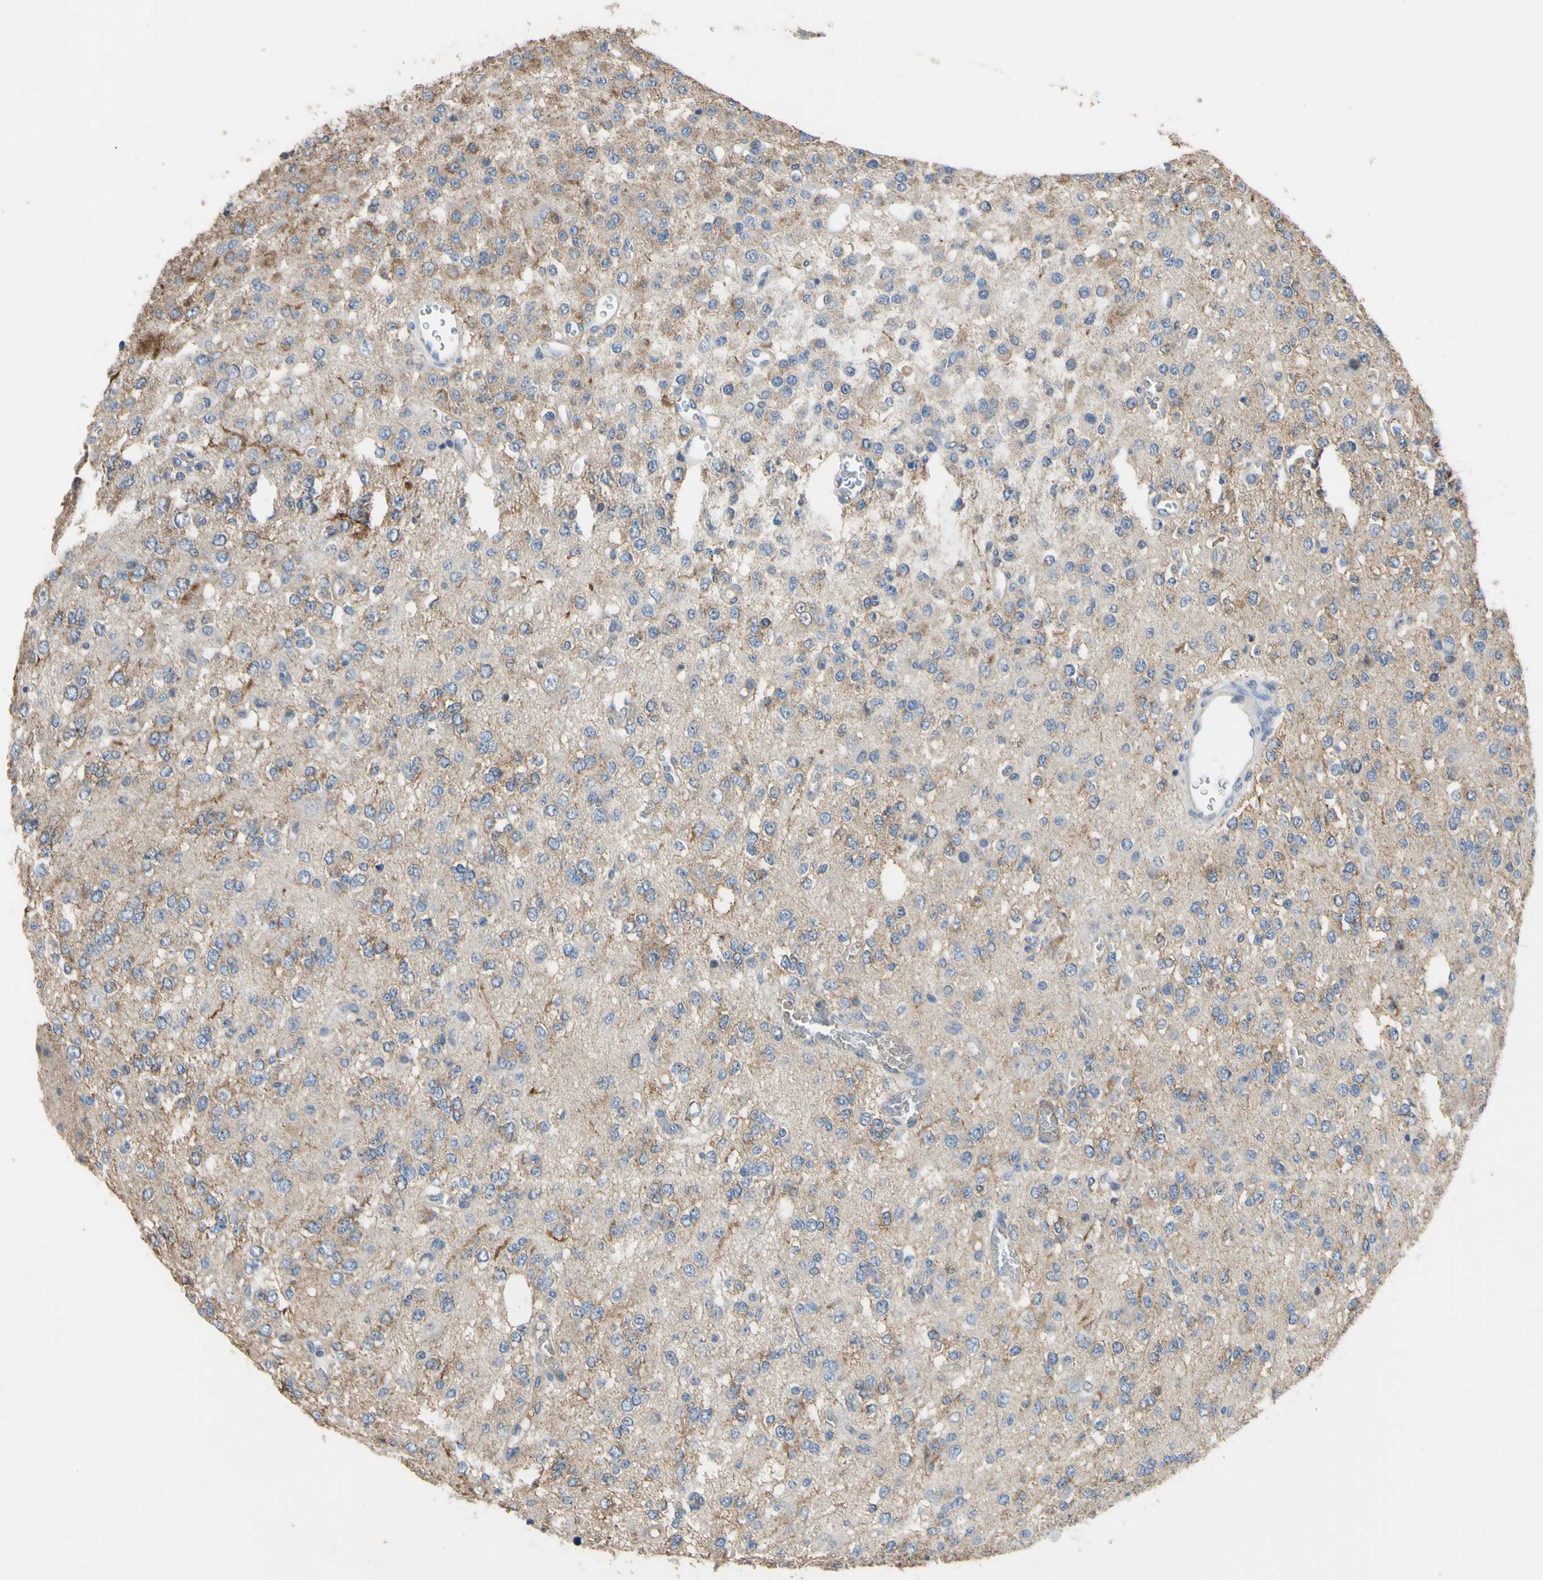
{"staining": {"intensity": "weak", "quantity": ">75%", "location": "cytoplasmic/membranous"}, "tissue": "glioma", "cell_type": "Tumor cells", "image_type": "cancer", "snomed": [{"axis": "morphology", "description": "Glioma, malignant, Low grade"}, {"axis": "topography", "description": "Brain"}], "caption": "Immunohistochemical staining of human glioma reveals low levels of weak cytoplasmic/membranous staining in about >75% of tumor cells.", "gene": "LHX9", "patient": {"sex": "male", "age": 38}}